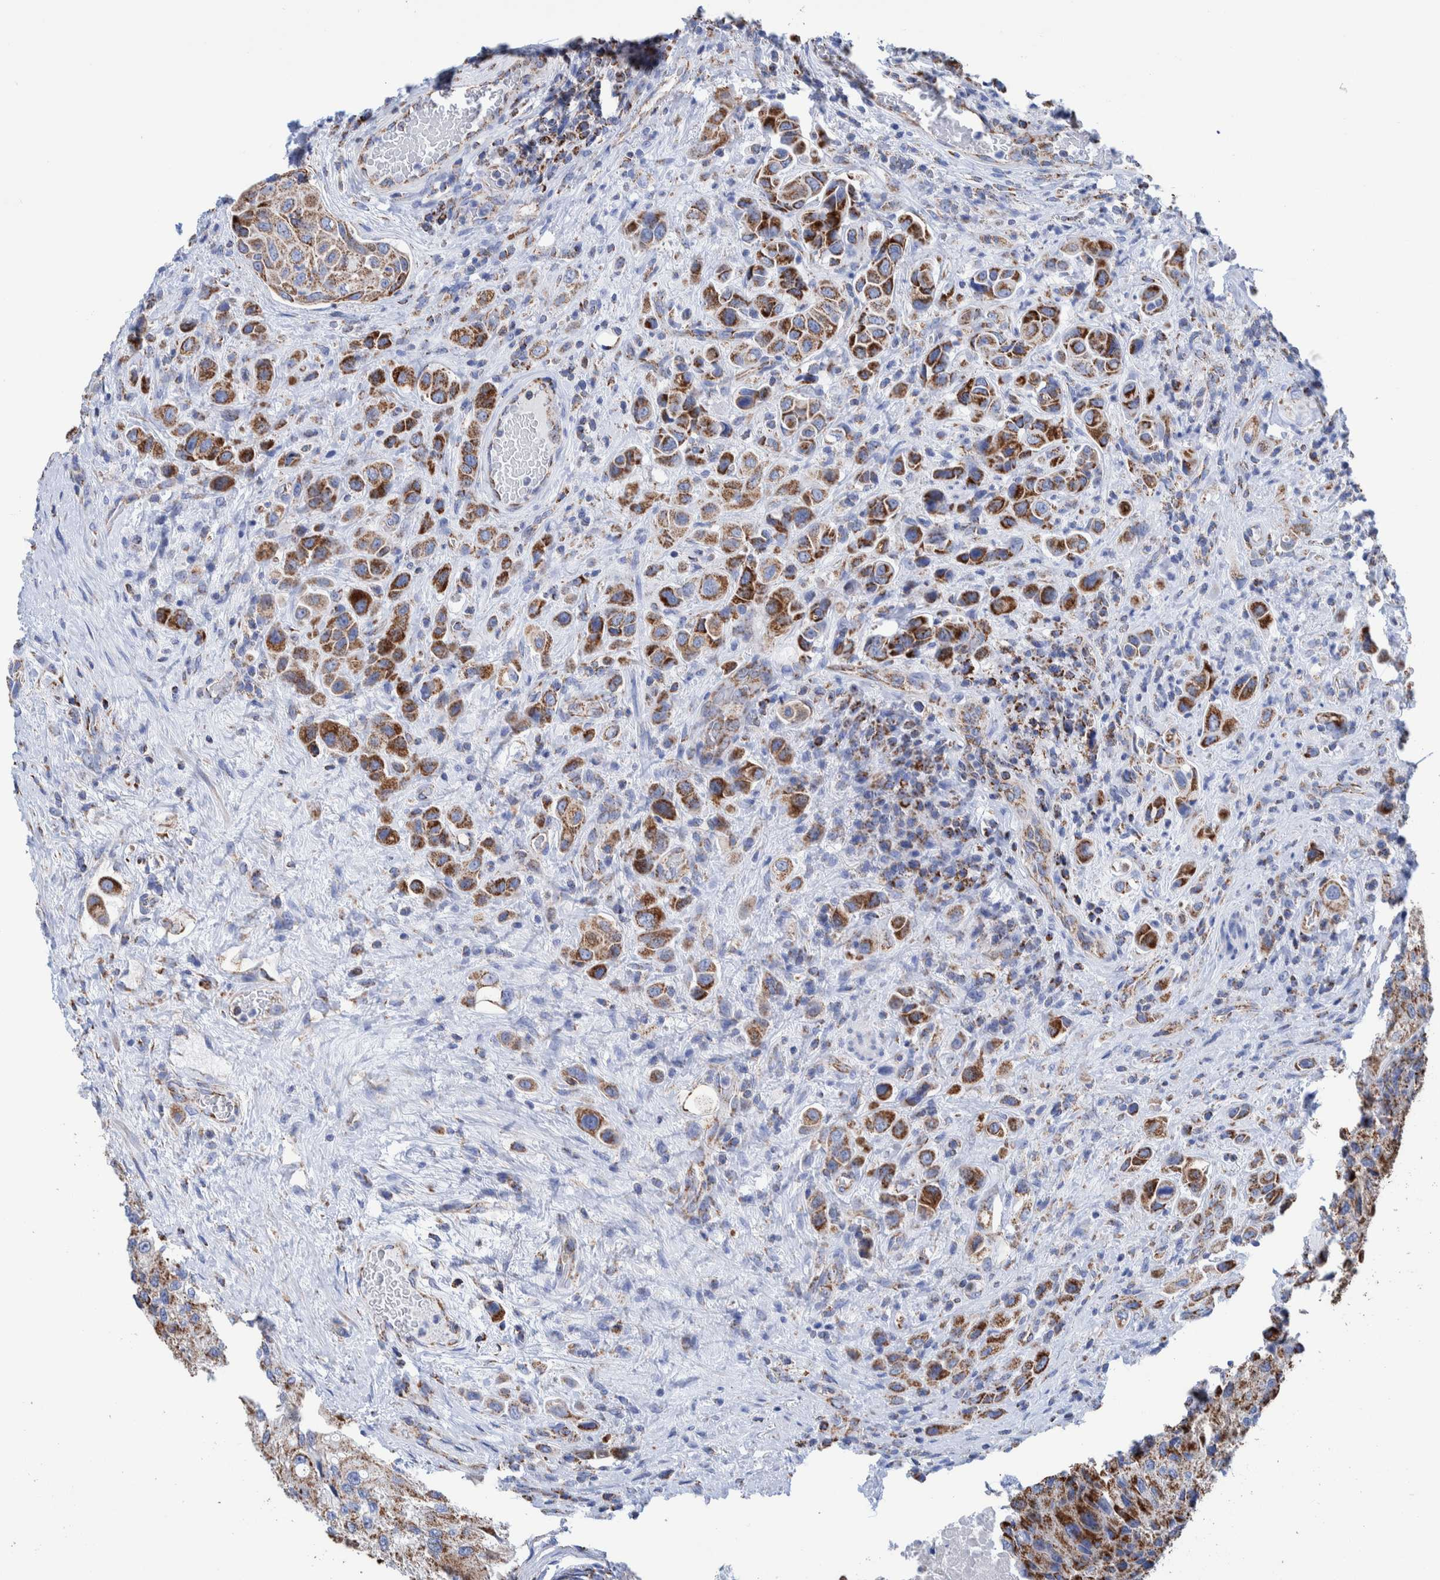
{"staining": {"intensity": "moderate", "quantity": ">75%", "location": "cytoplasmic/membranous"}, "tissue": "urothelial cancer", "cell_type": "Tumor cells", "image_type": "cancer", "snomed": [{"axis": "morphology", "description": "Urothelial carcinoma, High grade"}, {"axis": "topography", "description": "Urinary bladder"}], "caption": "Moderate cytoplasmic/membranous protein expression is present in approximately >75% of tumor cells in high-grade urothelial carcinoma.", "gene": "DECR1", "patient": {"sex": "male", "age": 50}}